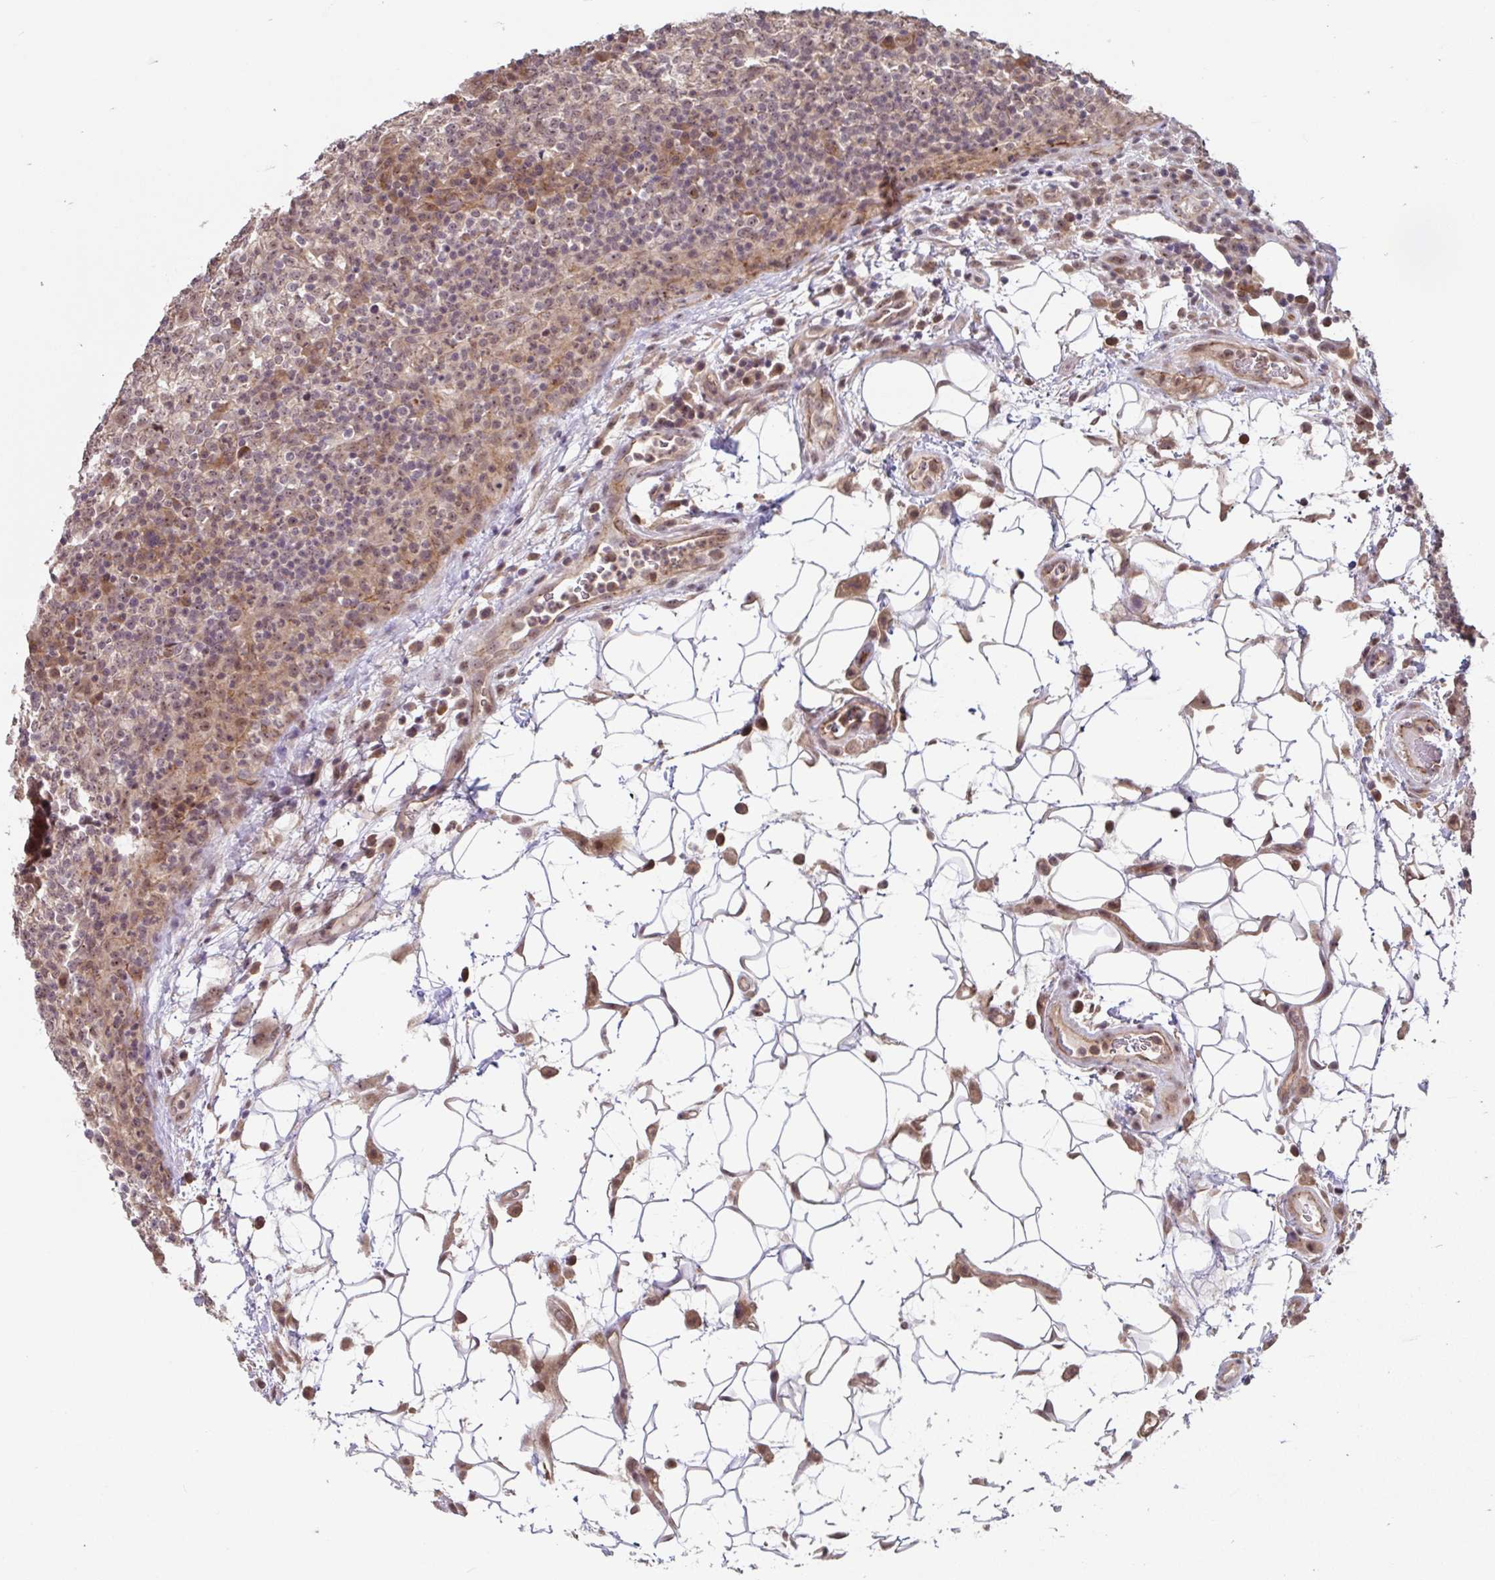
{"staining": {"intensity": "weak", "quantity": "25%-75%", "location": "cytoplasmic/membranous,nuclear"}, "tissue": "lymphoma", "cell_type": "Tumor cells", "image_type": "cancer", "snomed": [{"axis": "morphology", "description": "Malignant lymphoma, non-Hodgkin's type, High grade"}, {"axis": "topography", "description": "Lymph node"}], "caption": "There is low levels of weak cytoplasmic/membranous and nuclear staining in tumor cells of lymphoma, as demonstrated by immunohistochemical staining (brown color).", "gene": "STYXL1", "patient": {"sex": "male", "age": 54}}